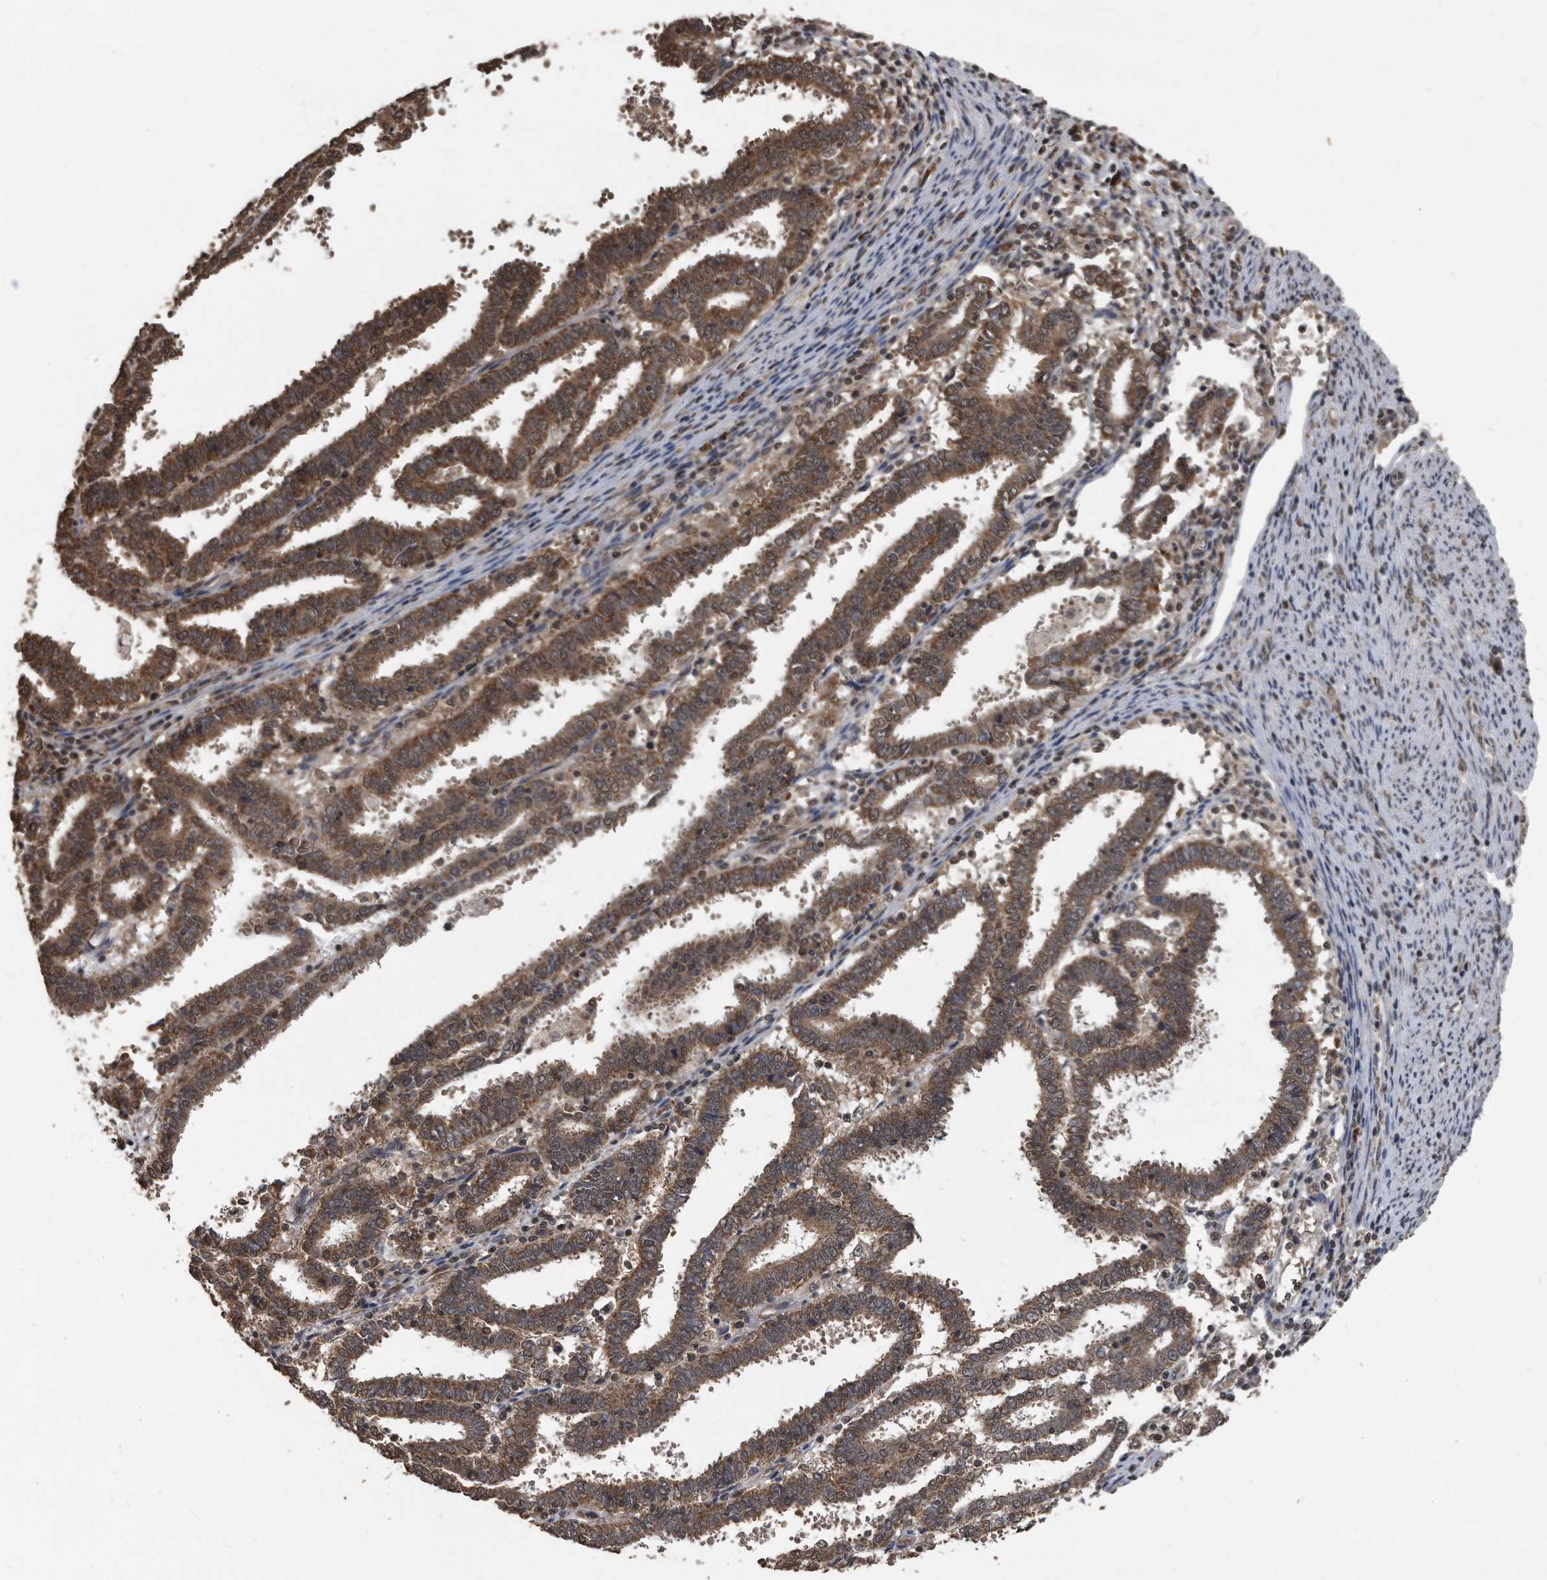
{"staining": {"intensity": "moderate", "quantity": ">75%", "location": "cytoplasmic/membranous"}, "tissue": "endometrial cancer", "cell_type": "Tumor cells", "image_type": "cancer", "snomed": [{"axis": "morphology", "description": "Adenocarcinoma, NOS"}, {"axis": "topography", "description": "Uterus"}], "caption": "Immunohistochemistry of endometrial adenocarcinoma displays medium levels of moderate cytoplasmic/membranous staining in approximately >75% of tumor cells. Immunohistochemistry stains the protein of interest in brown and the nuclei are stained blue.", "gene": "CRYZL1", "patient": {"sex": "female", "age": 83}}